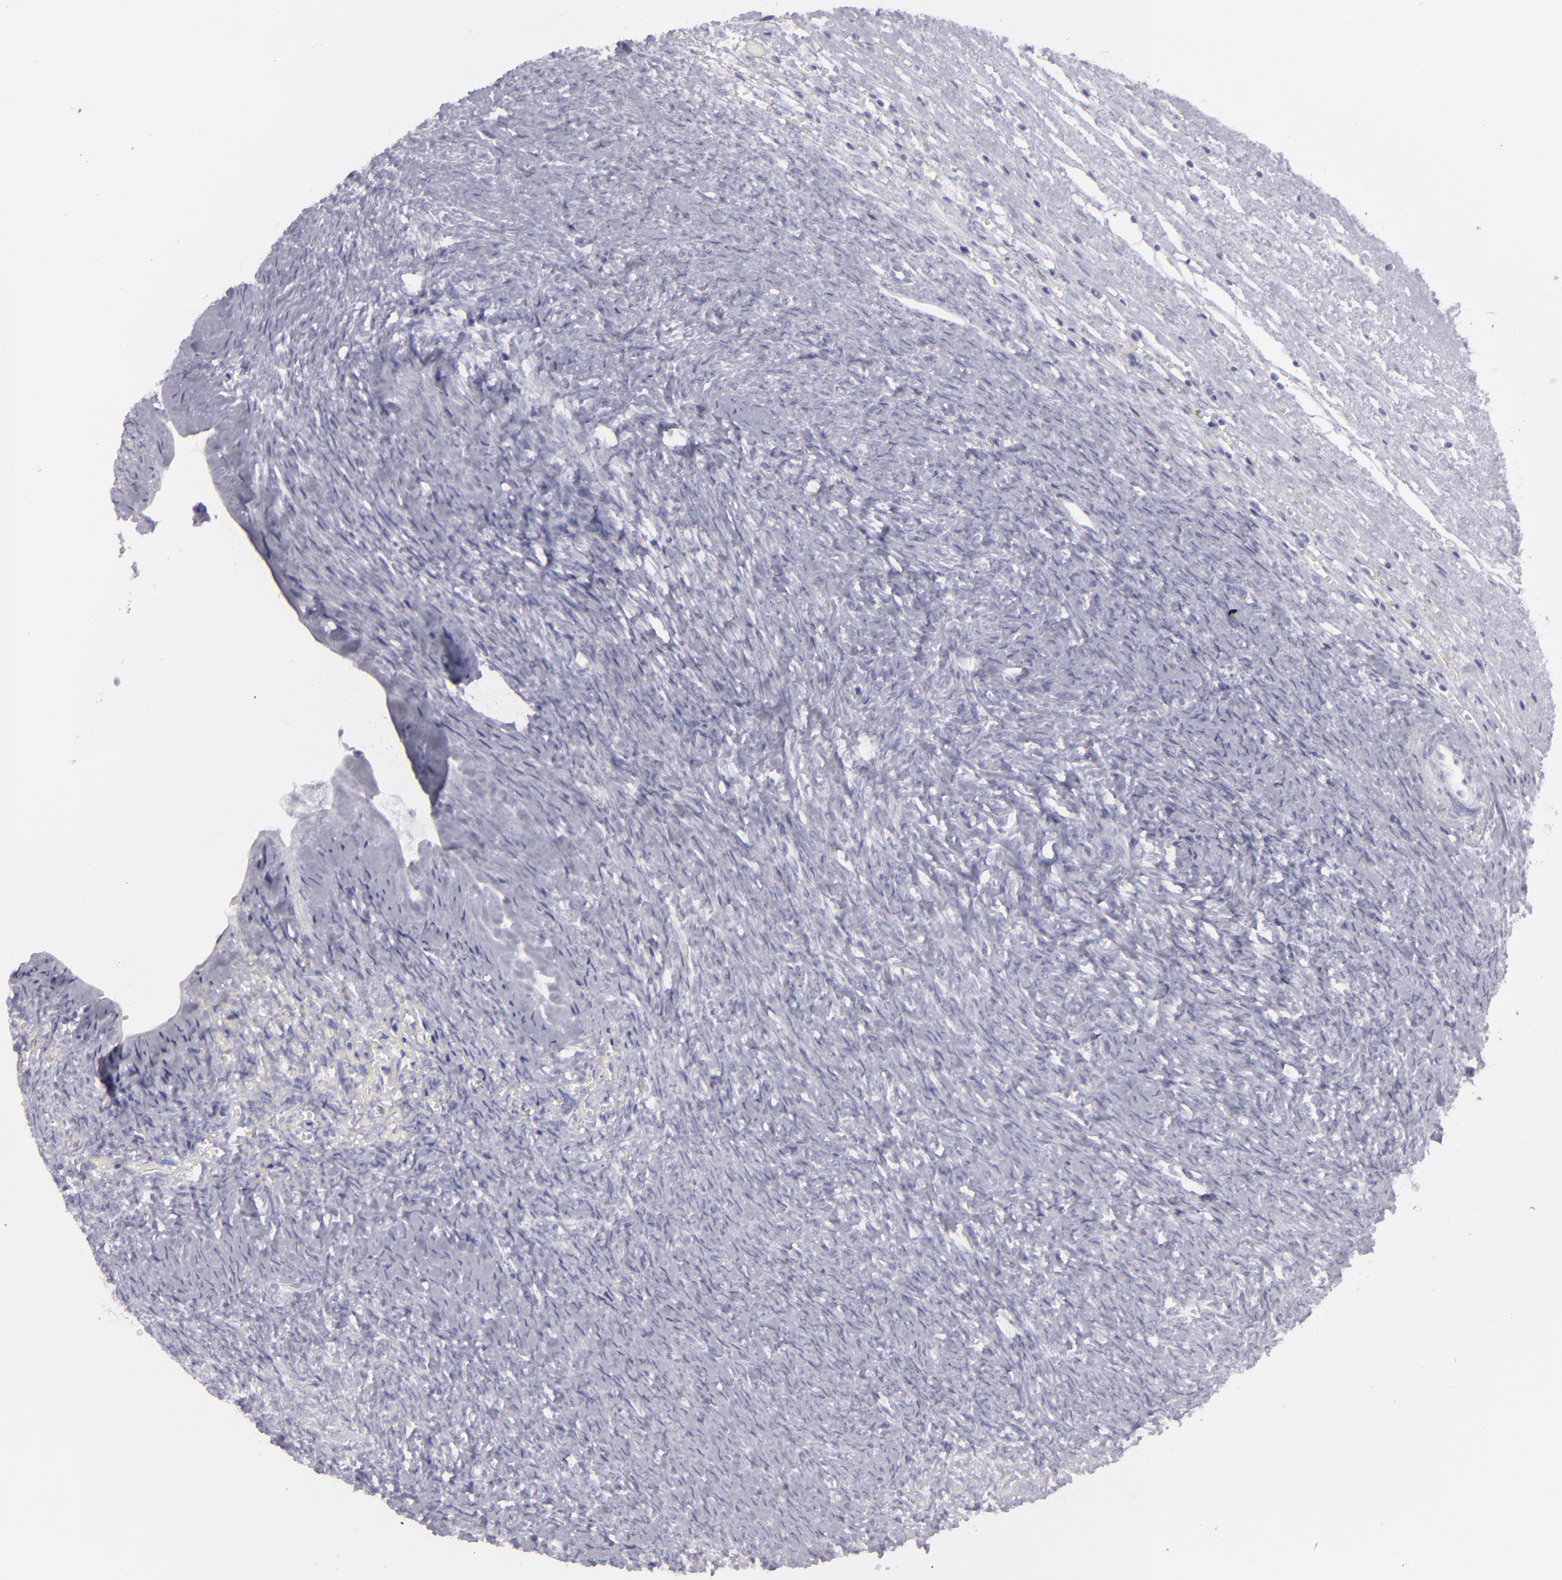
{"staining": {"intensity": "negative", "quantity": "none", "location": "none"}, "tissue": "ovary", "cell_type": "Ovarian stroma cells", "image_type": "normal", "snomed": [{"axis": "morphology", "description": "Normal tissue, NOS"}, {"axis": "topography", "description": "Ovary"}], "caption": "Micrograph shows no significant protein positivity in ovarian stroma cells of unremarkable ovary. (DAB (3,3'-diaminobenzidine) immunohistochemistry visualized using brightfield microscopy, high magnification).", "gene": "FLG", "patient": {"sex": "female", "age": 56}}